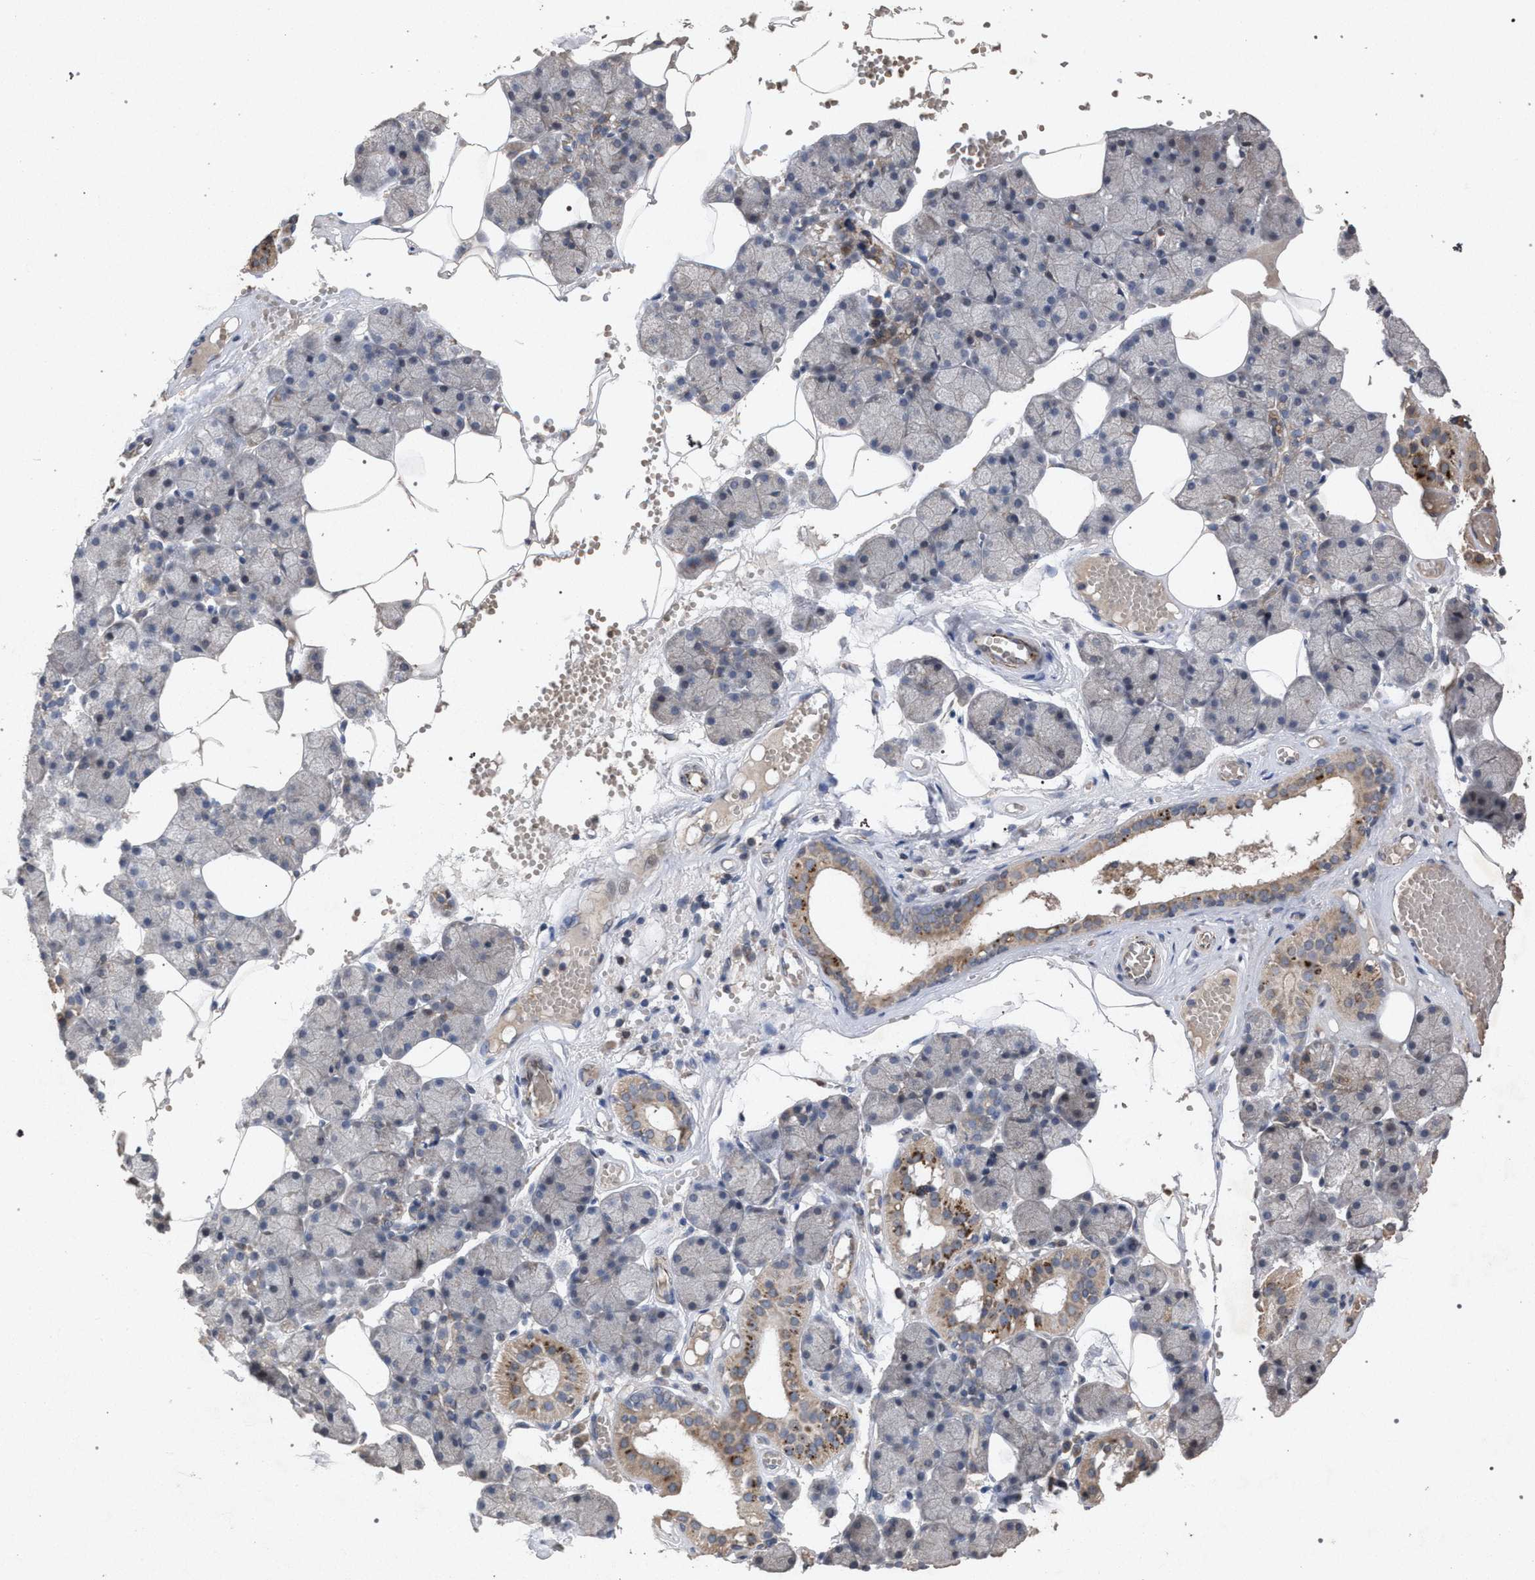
{"staining": {"intensity": "moderate", "quantity": "<25%", "location": "cytoplasmic/membranous"}, "tissue": "salivary gland", "cell_type": "Glandular cells", "image_type": "normal", "snomed": [{"axis": "morphology", "description": "Normal tissue, NOS"}, {"axis": "topography", "description": "Salivary gland"}], "caption": "DAB immunohistochemical staining of benign salivary gland reveals moderate cytoplasmic/membranous protein positivity in about <25% of glandular cells.", "gene": "PKD2L1", "patient": {"sex": "male", "age": 62}}